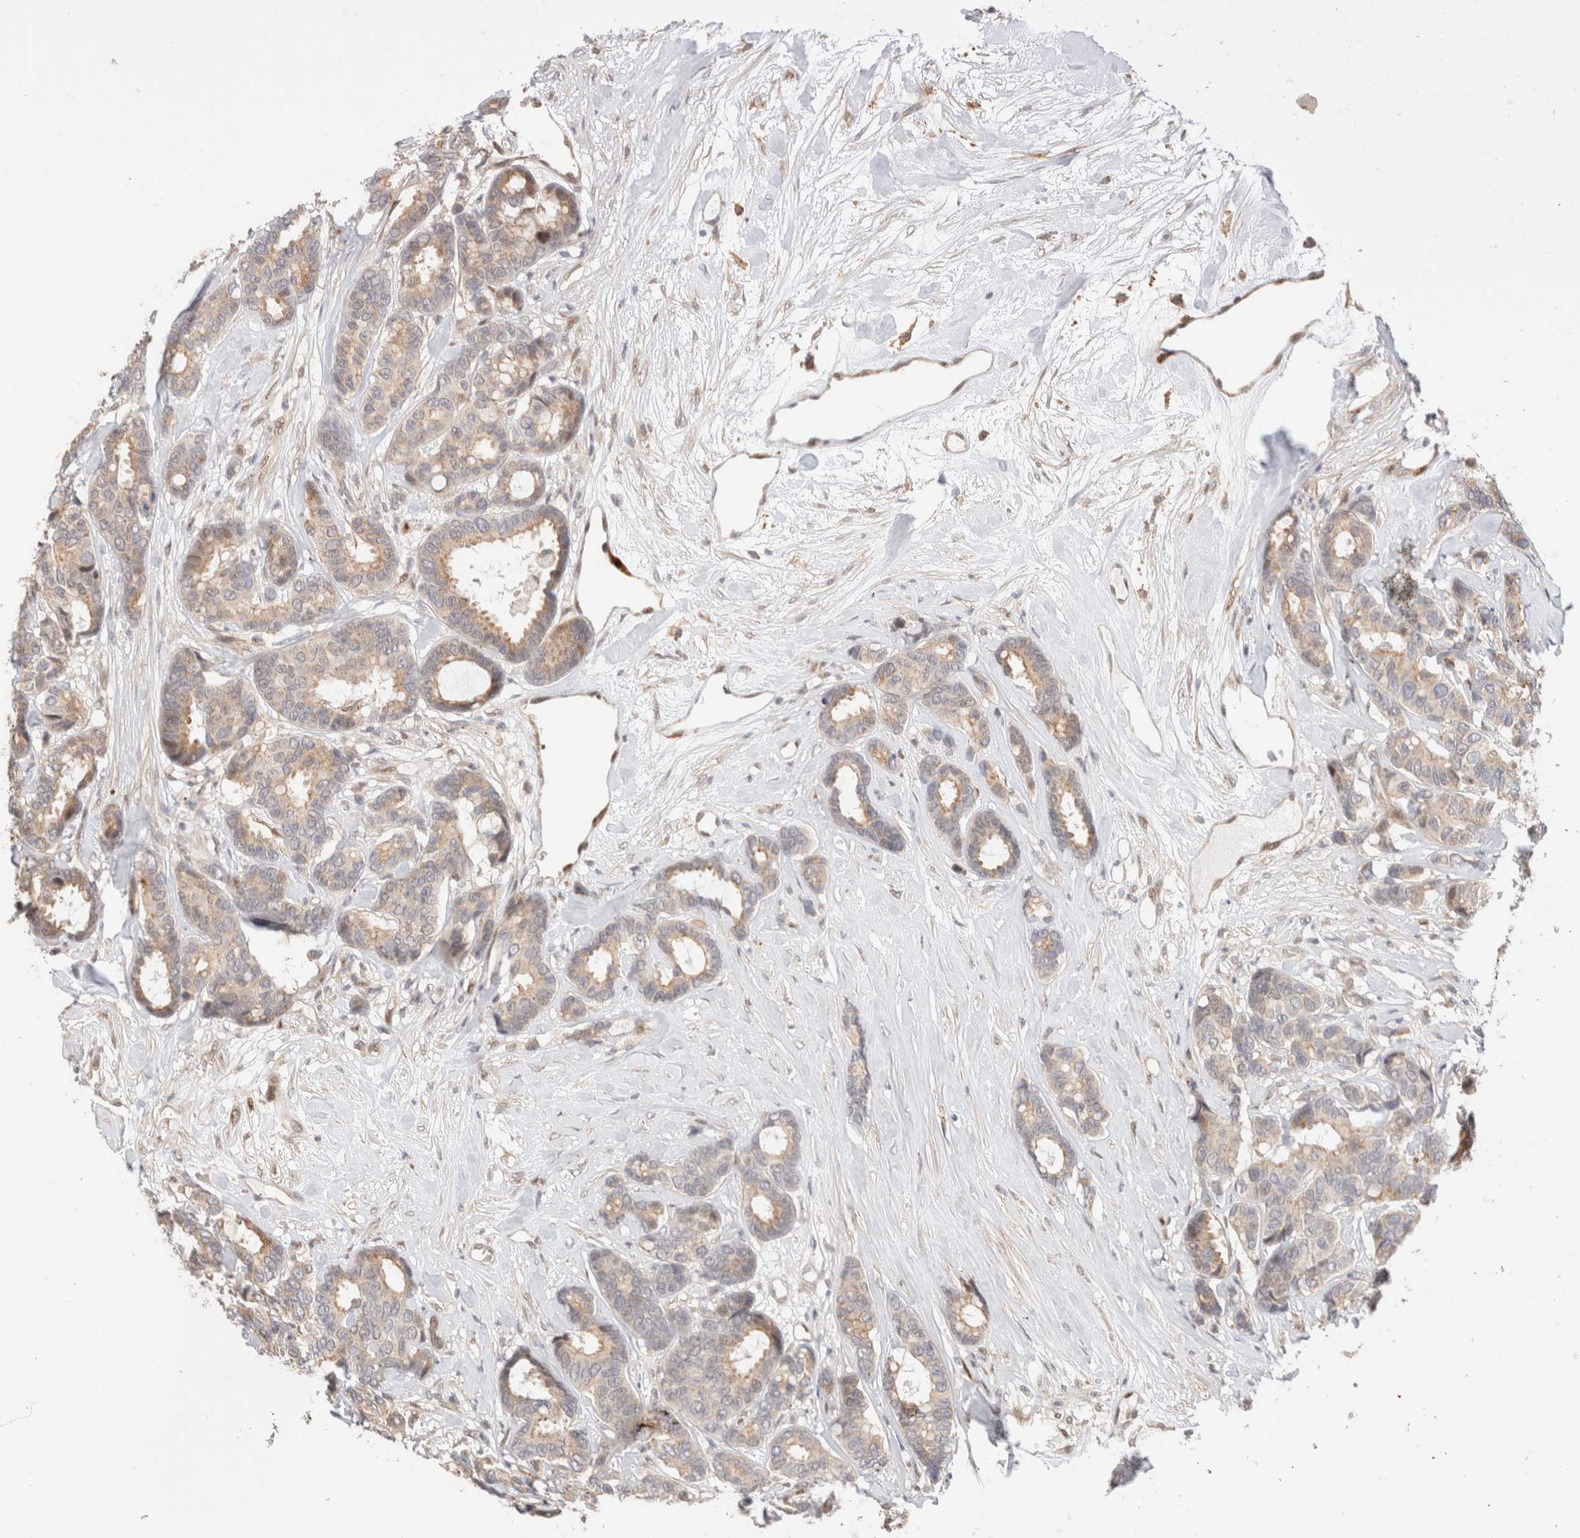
{"staining": {"intensity": "weak", "quantity": "25%-75%", "location": "cytoplasmic/membranous"}, "tissue": "breast cancer", "cell_type": "Tumor cells", "image_type": "cancer", "snomed": [{"axis": "morphology", "description": "Duct carcinoma"}, {"axis": "topography", "description": "Breast"}], "caption": "A brown stain labels weak cytoplasmic/membranous expression of a protein in human breast cancer (intraductal carcinoma) tumor cells. (DAB IHC, brown staining for protein, blue staining for nuclei).", "gene": "ID3", "patient": {"sex": "female", "age": 87}}